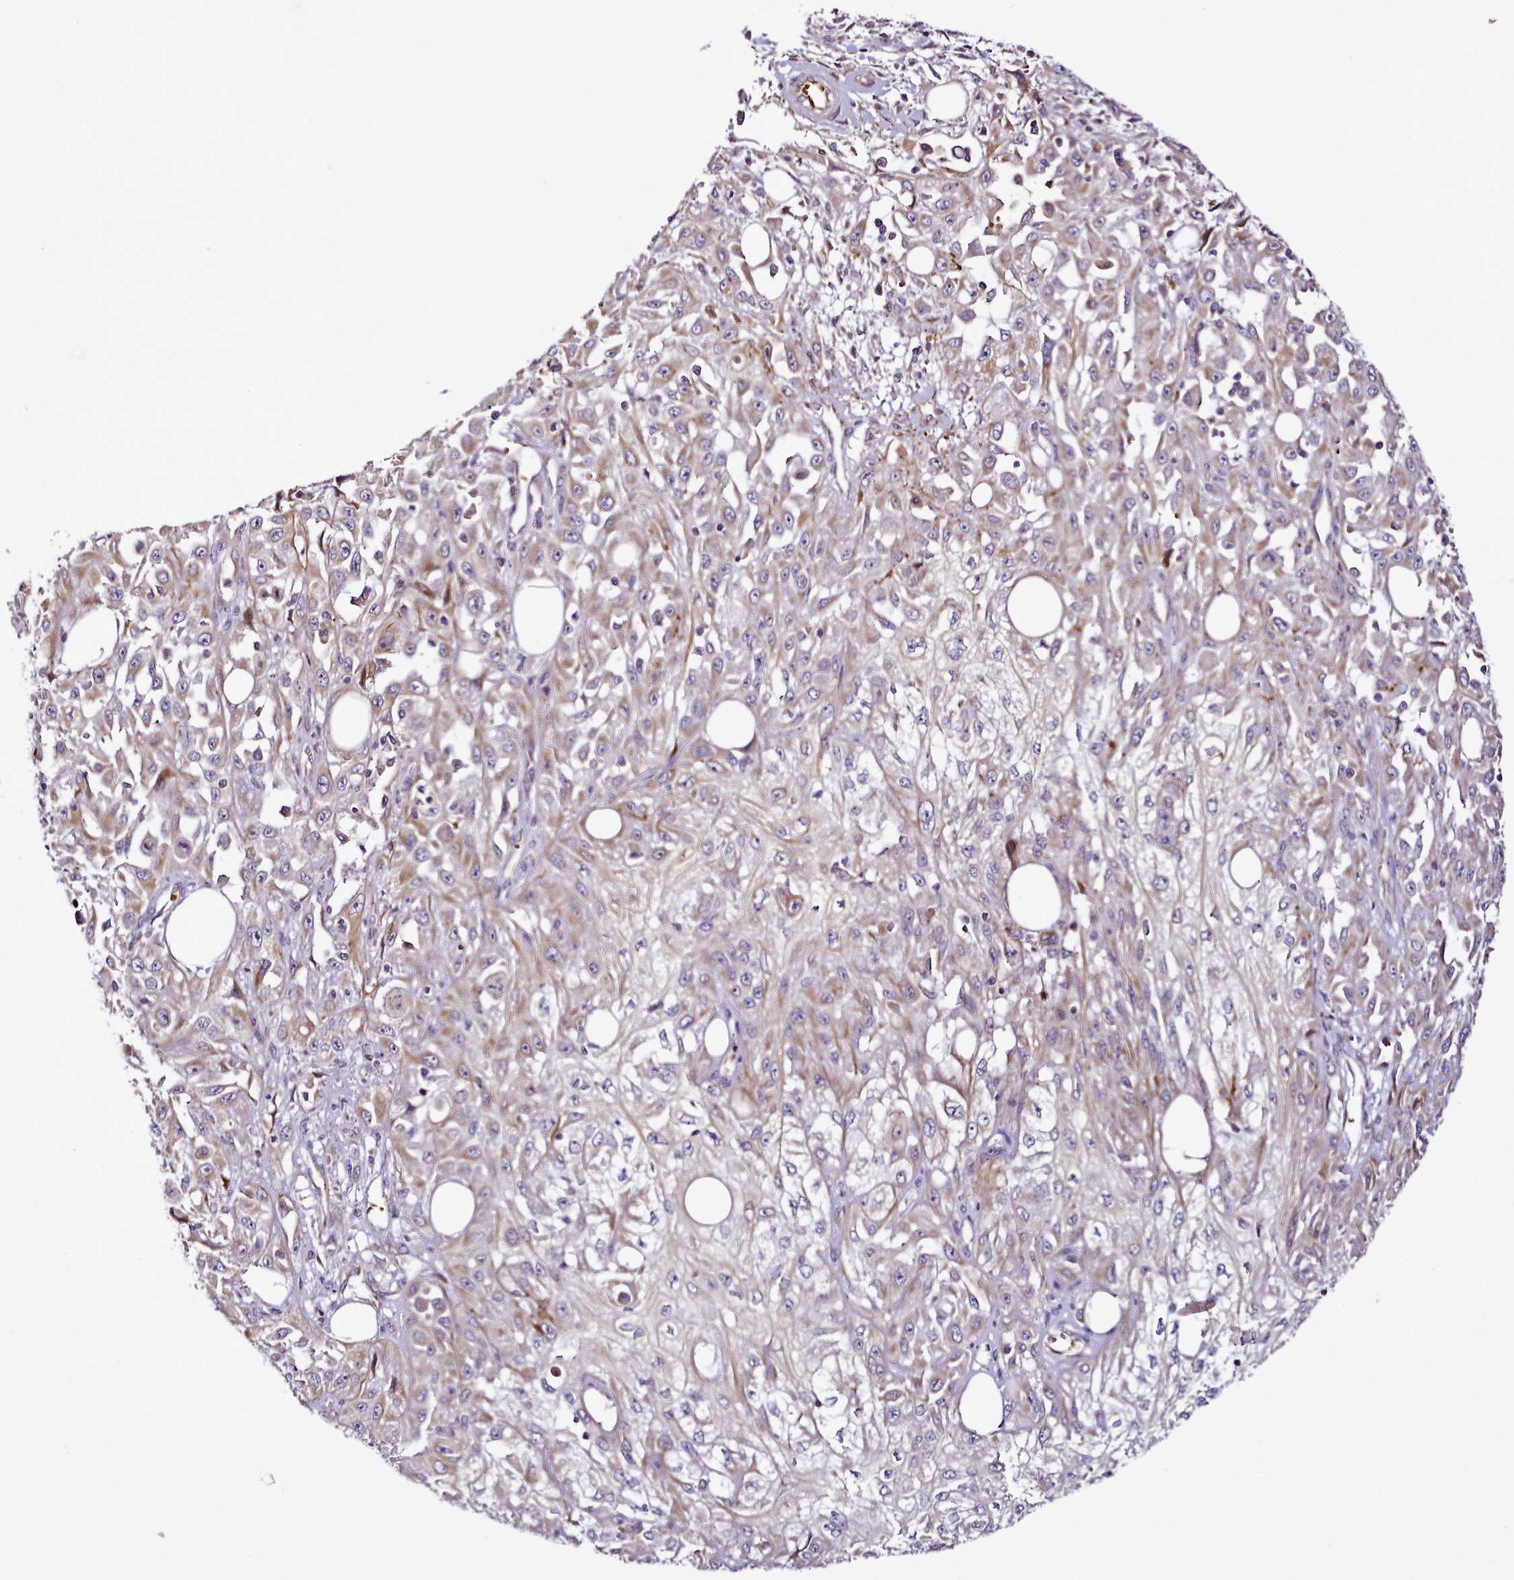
{"staining": {"intensity": "weak", "quantity": ">75%", "location": "cytoplasmic/membranous"}, "tissue": "skin cancer", "cell_type": "Tumor cells", "image_type": "cancer", "snomed": [{"axis": "morphology", "description": "Squamous cell carcinoma, NOS"}, {"axis": "morphology", "description": "Squamous cell carcinoma, metastatic, NOS"}, {"axis": "topography", "description": "Skin"}, {"axis": "topography", "description": "Lymph node"}], "caption": "A brown stain labels weak cytoplasmic/membranous staining of a protein in human skin cancer tumor cells.", "gene": "NBPF1", "patient": {"sex": "male", "age": 75}}